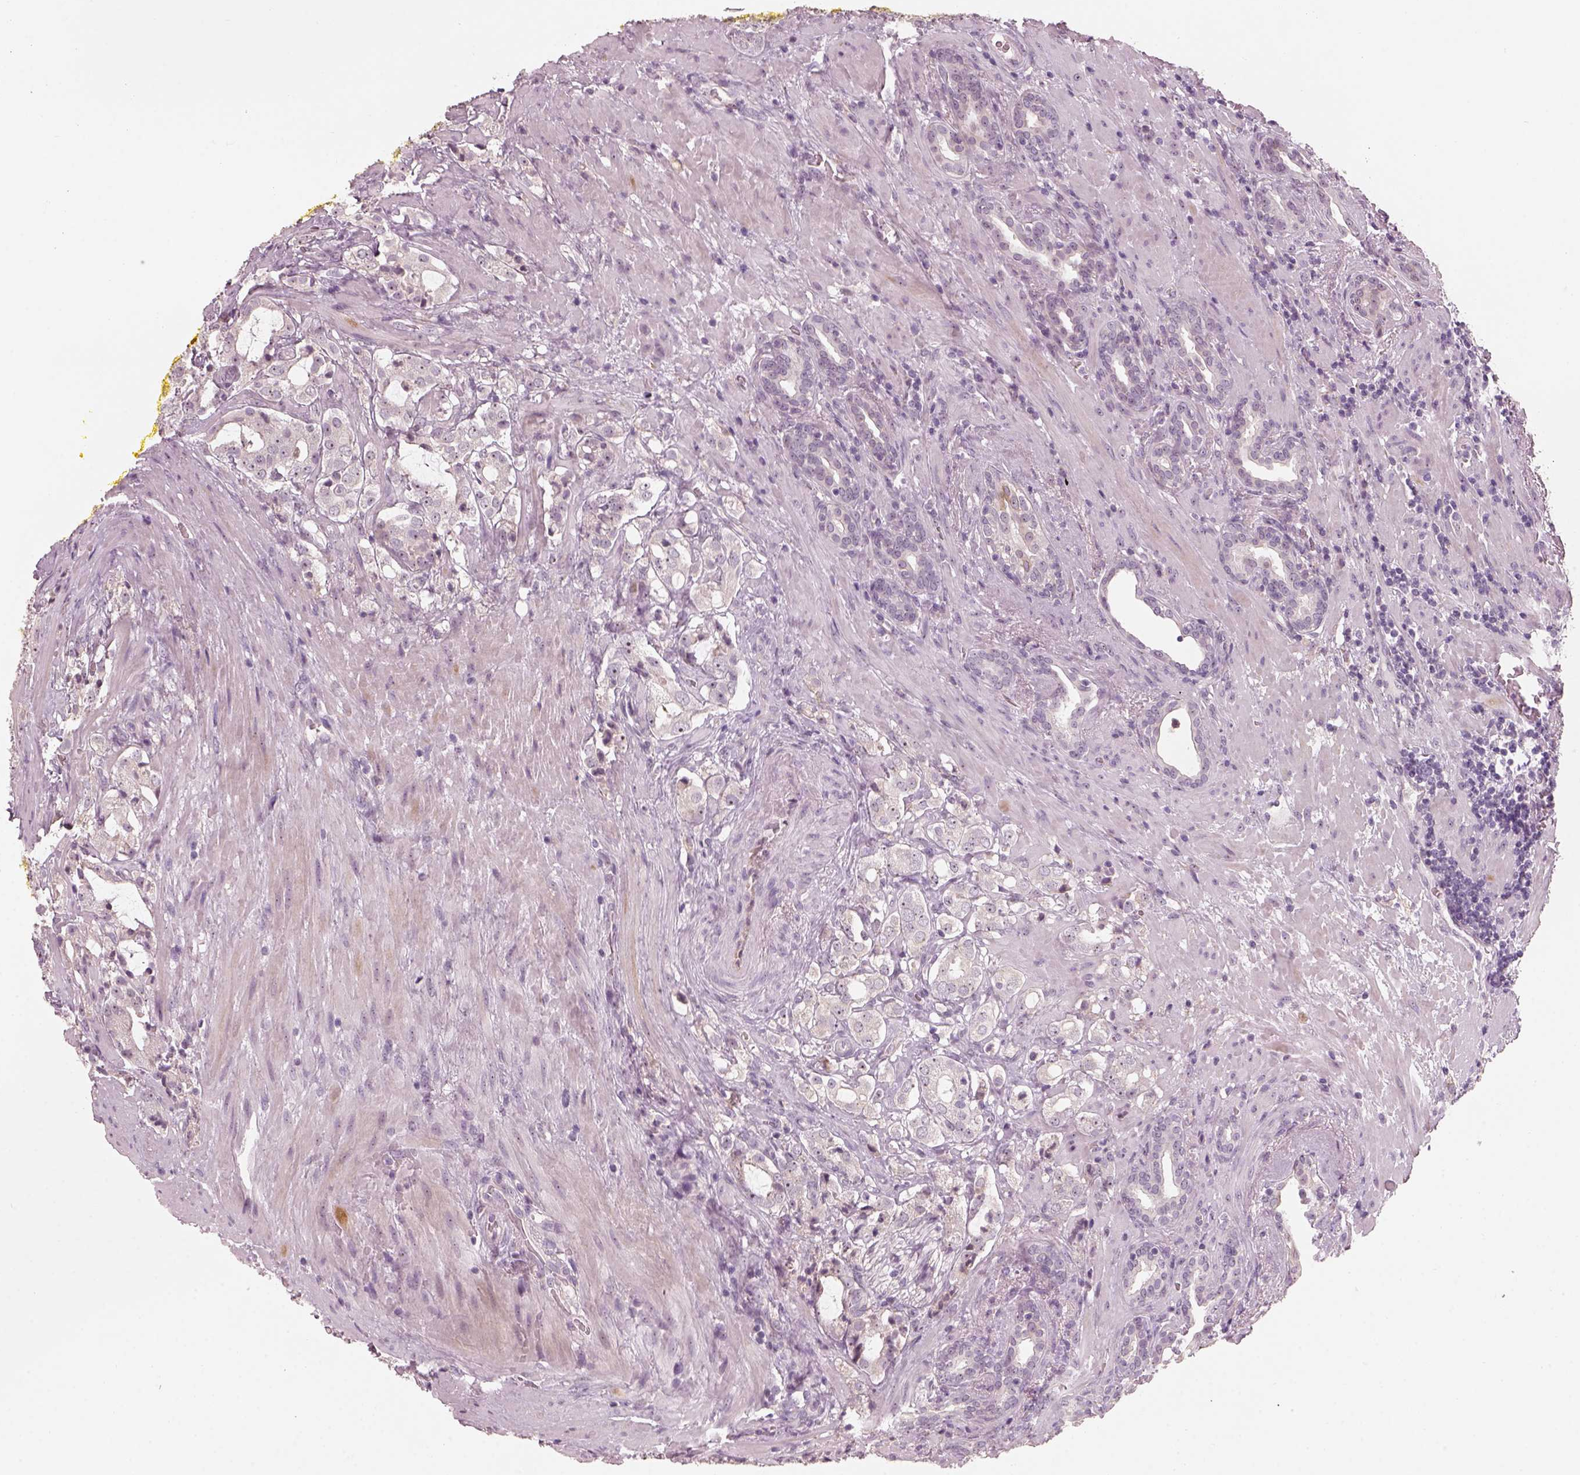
{"staining": {"intensity": "weak", "quantity": "<25%", "location": "nuclear"}, "tissue": "prostate cancer", "cell_type": "Tumor cells", "image_type": "cancer", "snomed": [{"axis": "morphology", "description": "Adenocarcinoma, NOS"}, {"axis": "topography", "description": "Prostate"}], "caption": "DAB immunohistochemical staining of prostate adenocarcinoma reveals no significant expression in tumor cells. (Immunohistochemistry (ihc), brightfield microscopy, high magnification).", "gene": "CDS1", "patient": {"sex": "male", "age": 66}}